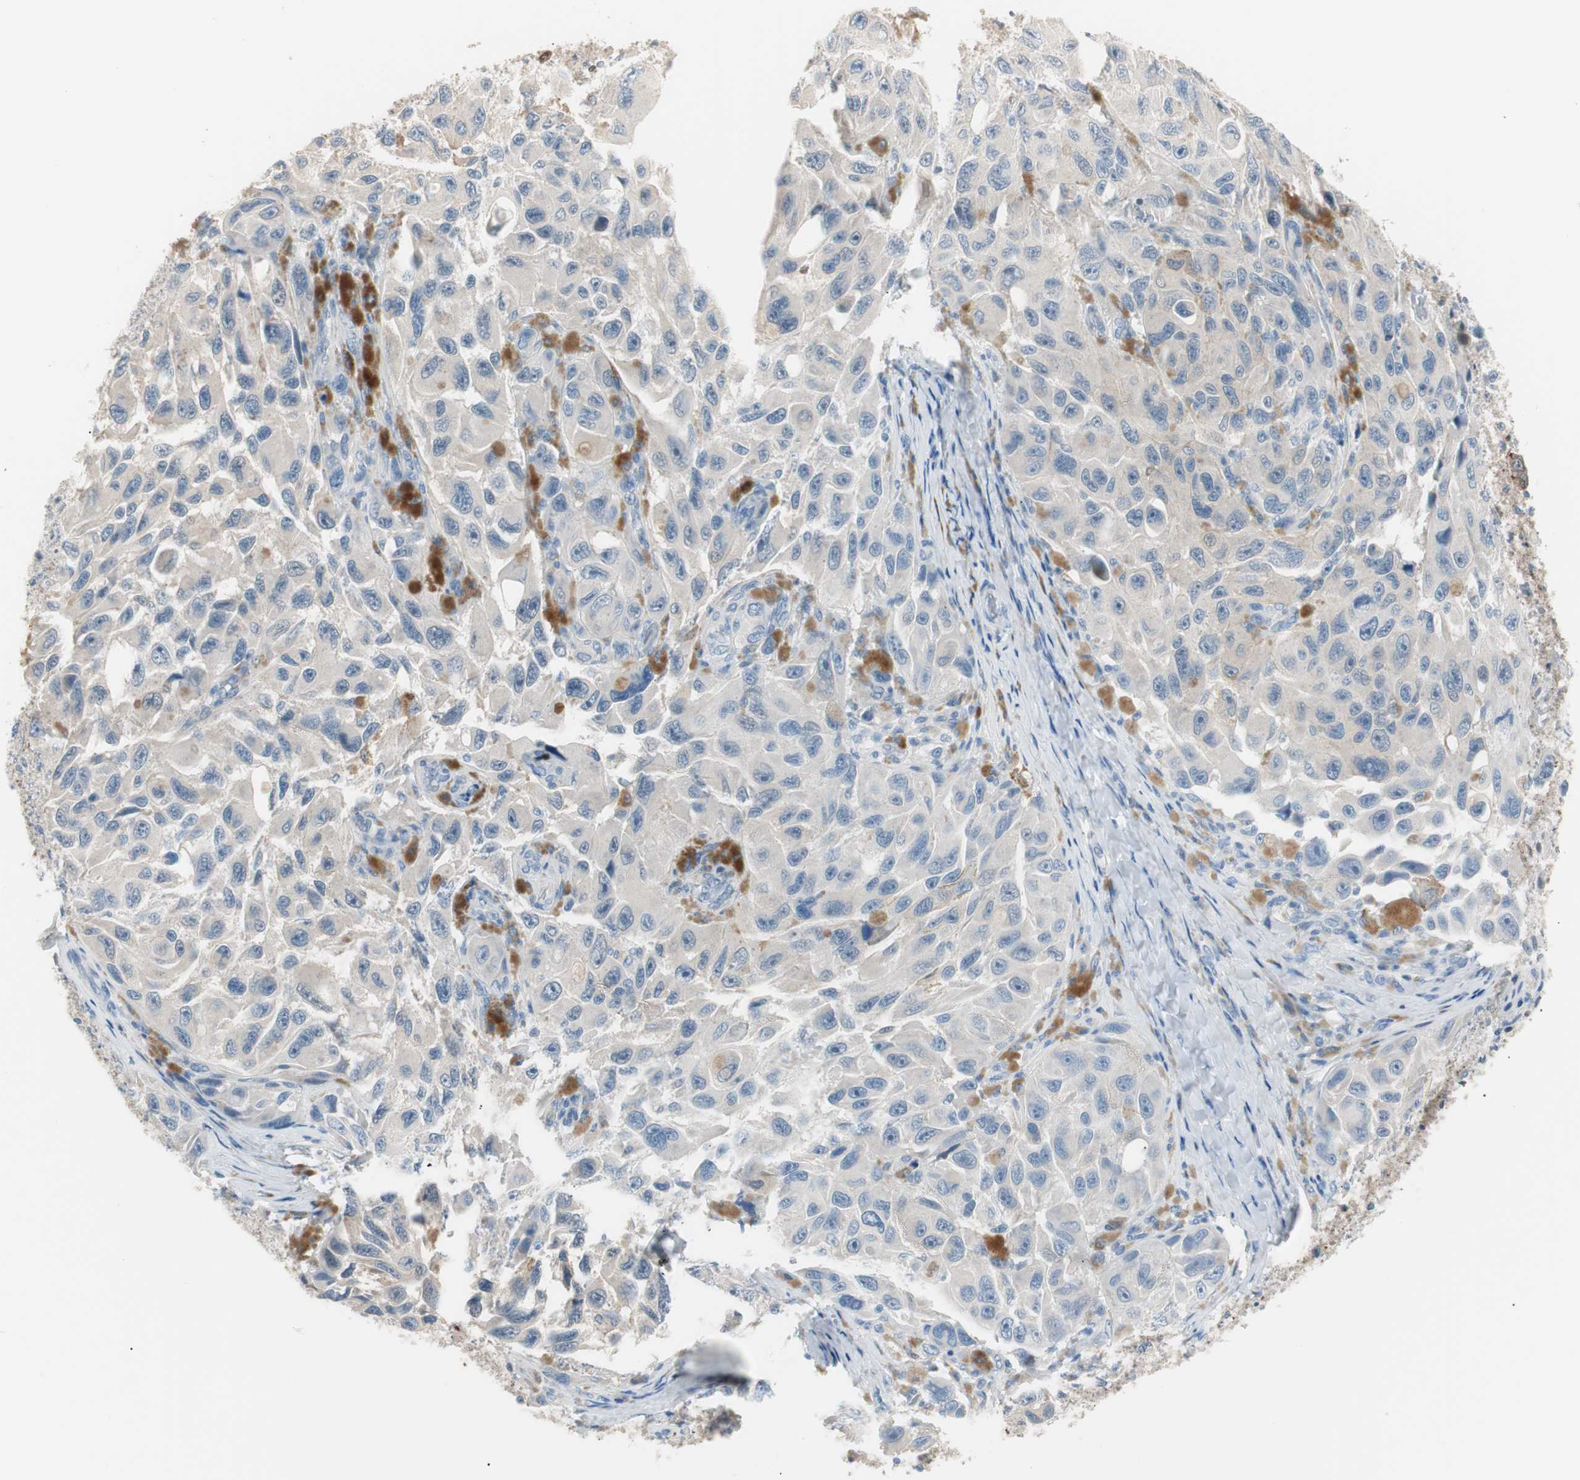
{"staining": {"intensity": "weak", "quantity": "25%-75%", "location": "cytoplasmic/membranous"}, "tissue": "melanoma", "cell_type": "Tumor cells", "image_type": "cancer", "snomed": [{"axis": "morphology", "description": "Malignant melanoma, NOS"}, {"axis": "topography", "description": "Skin"}], "caption": "The histopathology image exhibits a brown stain indicating the presence of a protein in the cytoplasmic/membranous of tumor cells in melanoma.", "gene": "VIL1", "patient": {"sex": "female", "age": 73}}